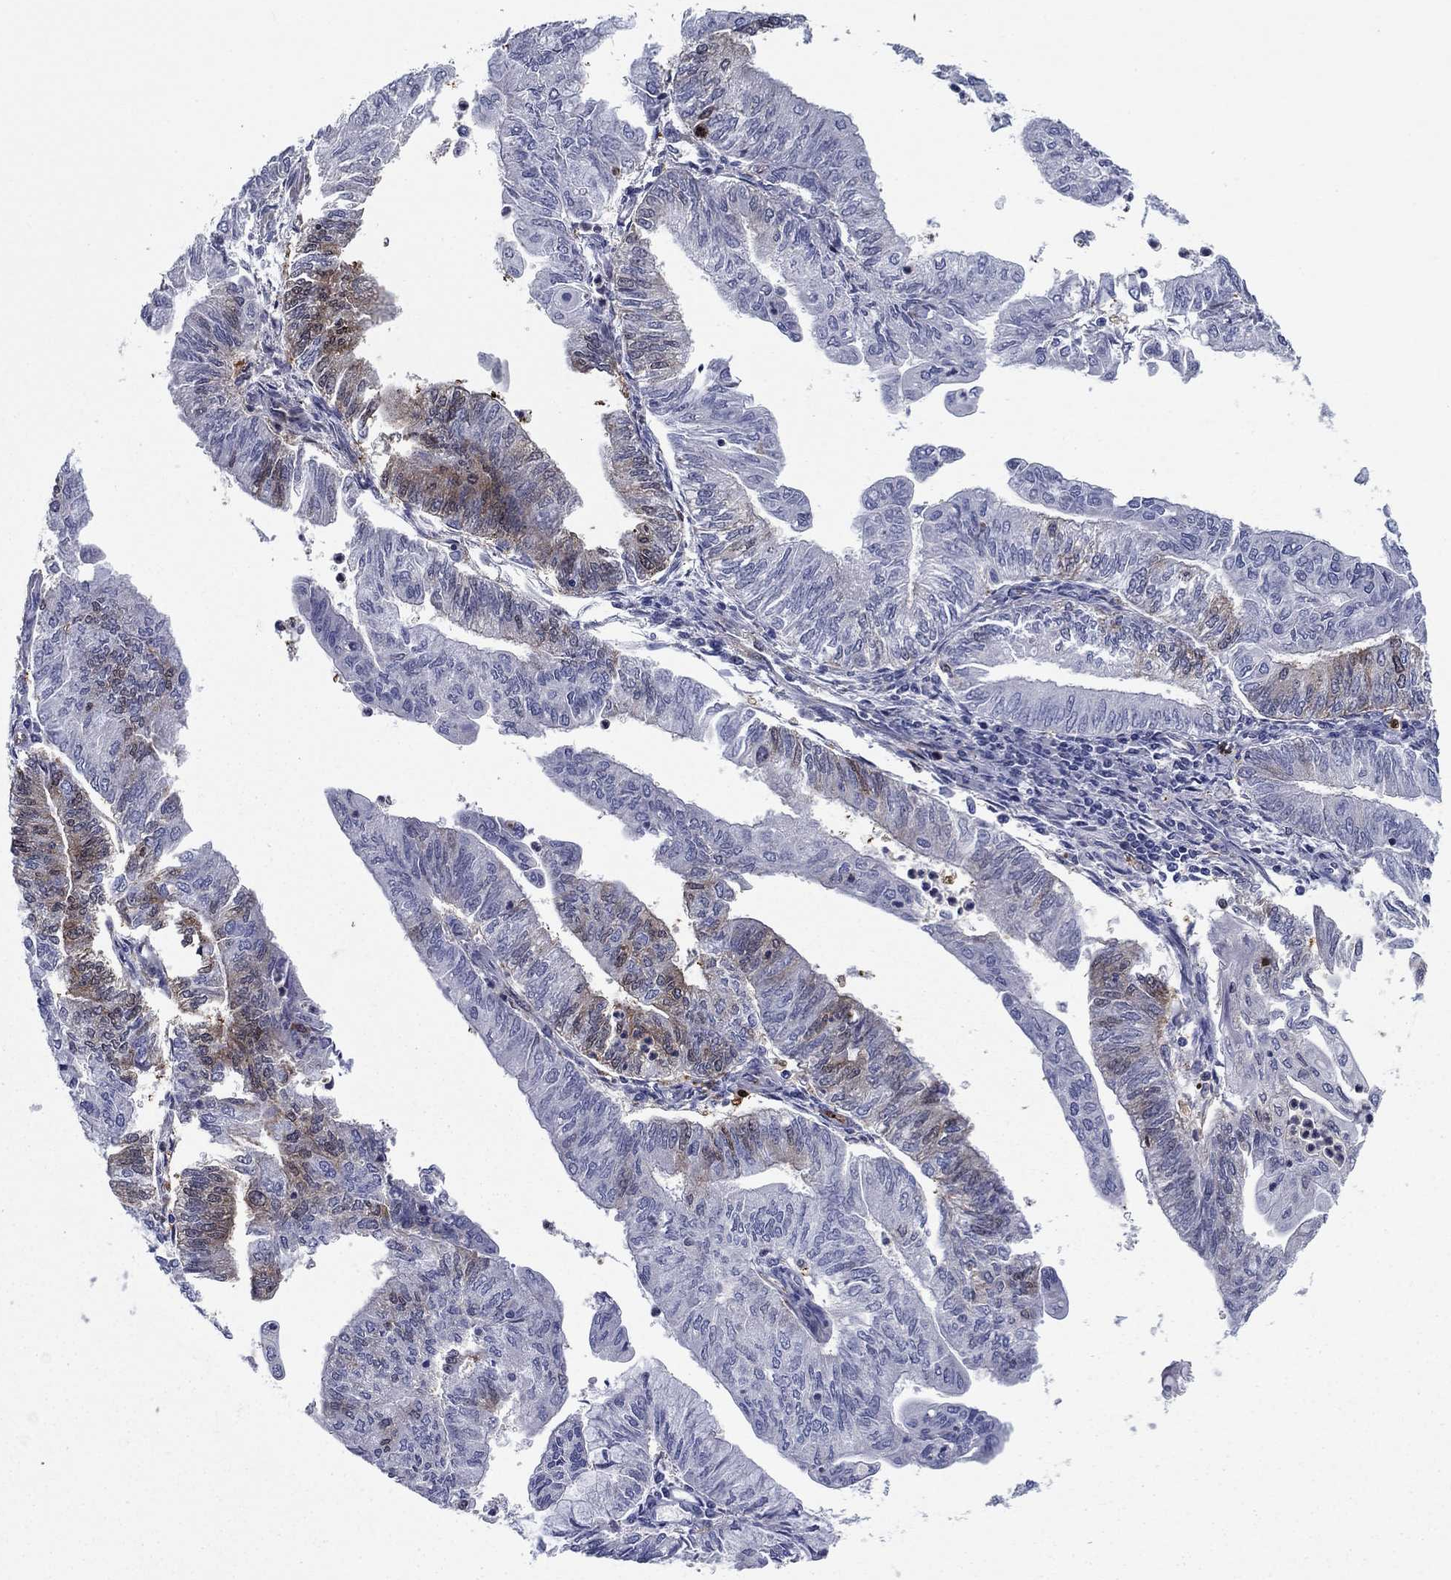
{"staining": {"intensity": "moderate", "quantity": "<25%", "location": "cytoplasmic/membranous"}, "tissue": "endometrial cancer", "cell_type": "Tumor cells", "image_type": "cancer", "snomed": [{"axis": "morphology", "description": "Adenocarcinoma, NOS"}, {"axis": "topography", "description": "Endometrium"}], "caption": "Endometrial cancer (adenocarcinoma) tissue exhibits moderate cytoplasmic/membranous expression in approximately <25% of tumor cells, visualized by immunohistochemistry.", "gene": "STMN1", "patient": {"sex": "female", "age": 59}}